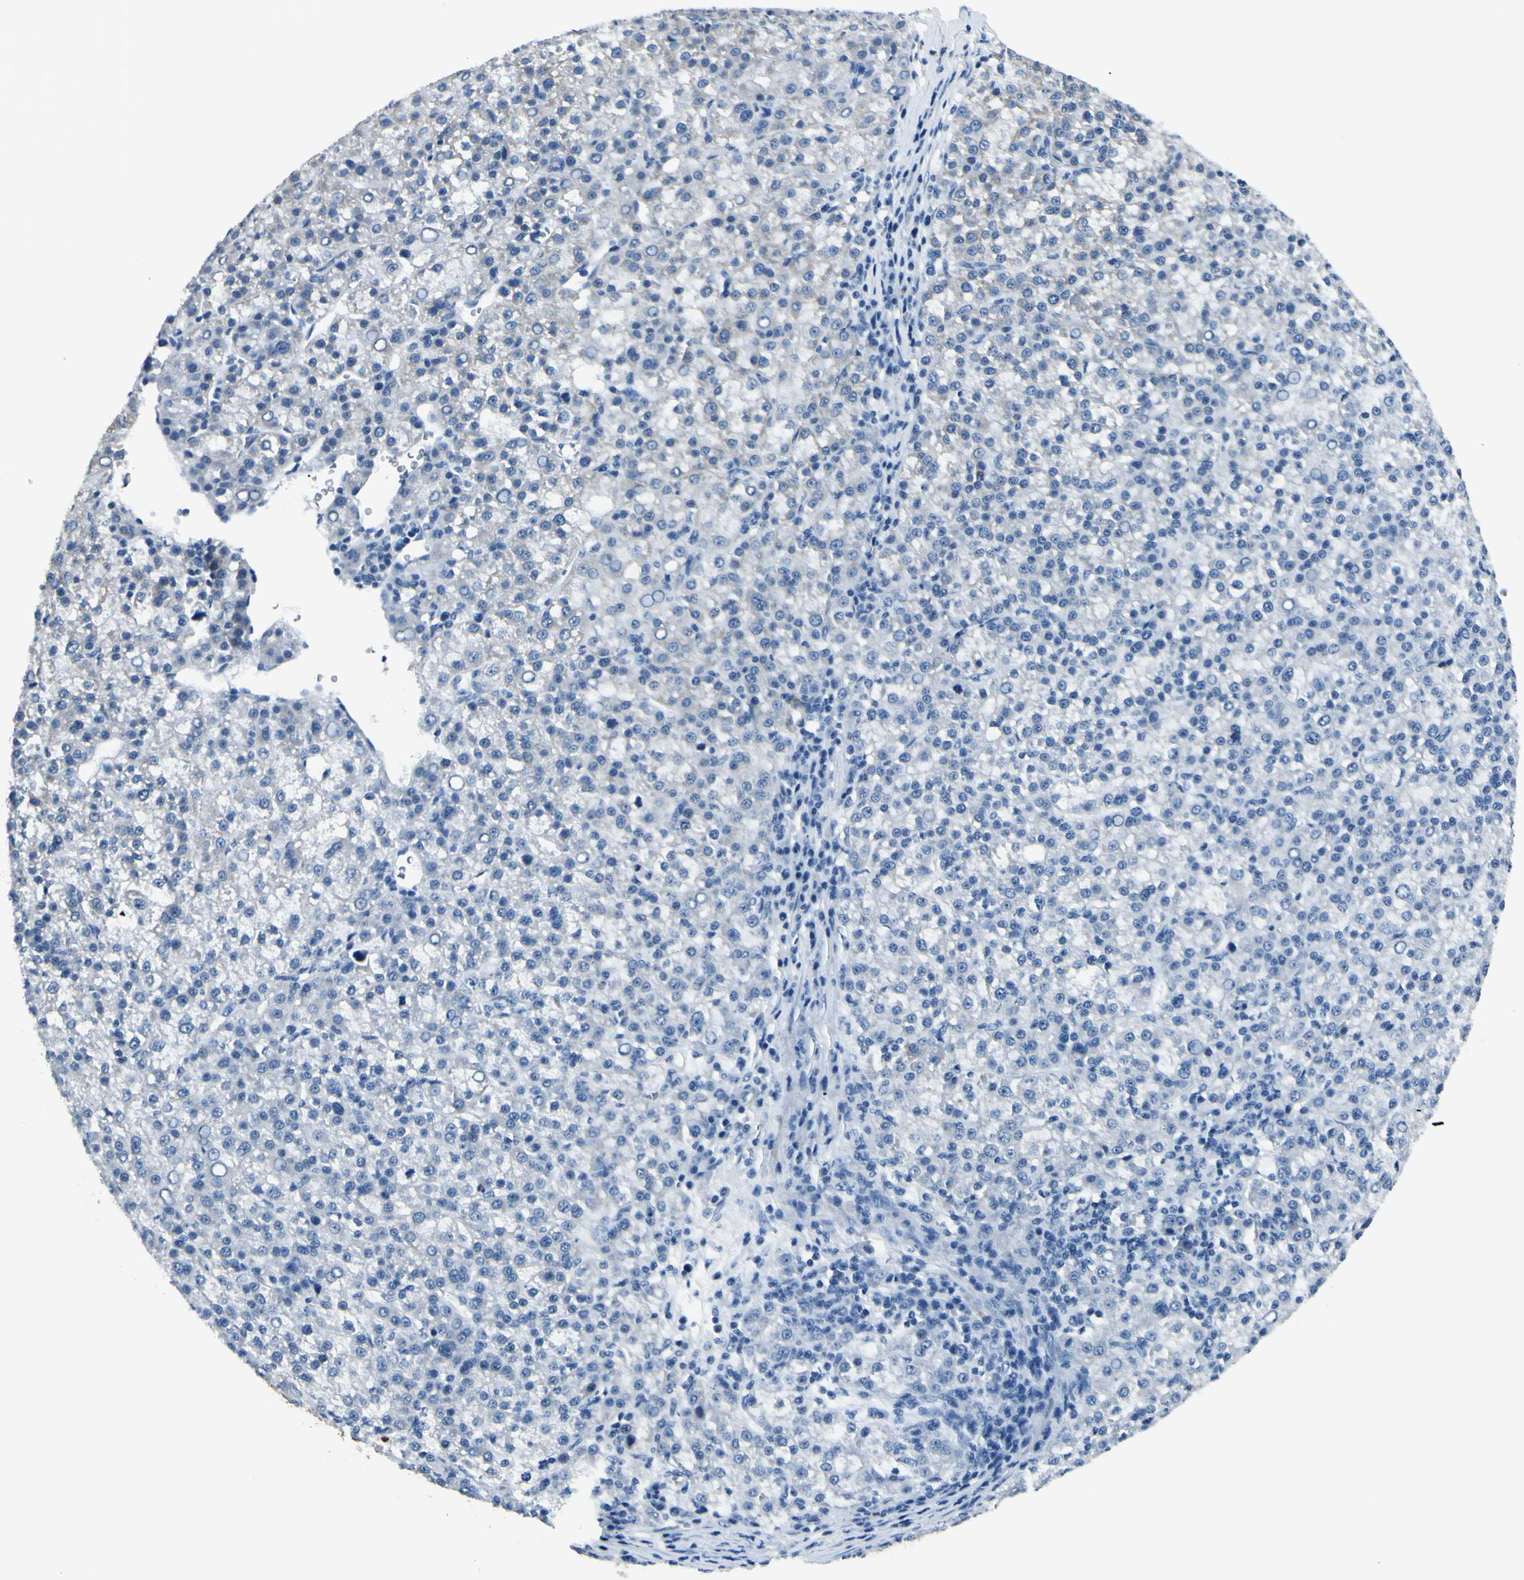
{"staining": {"intensity": "negative", "quantity": "none", "location": "none"}, "tissue": "liver cancer", "cell_type": "Tumor cells", "image_type": "cancer", "snomed": [{"axis": "morphology", "description": "Carcinoma, Hepatocellular, NOS"}, {"axis": "topography", "description": "Liver"}], "caption": "There is no significant expression in tumor cells of liver cancer.", "gene": "CDH15", "patient": {"sex": "female", "age": 58}}